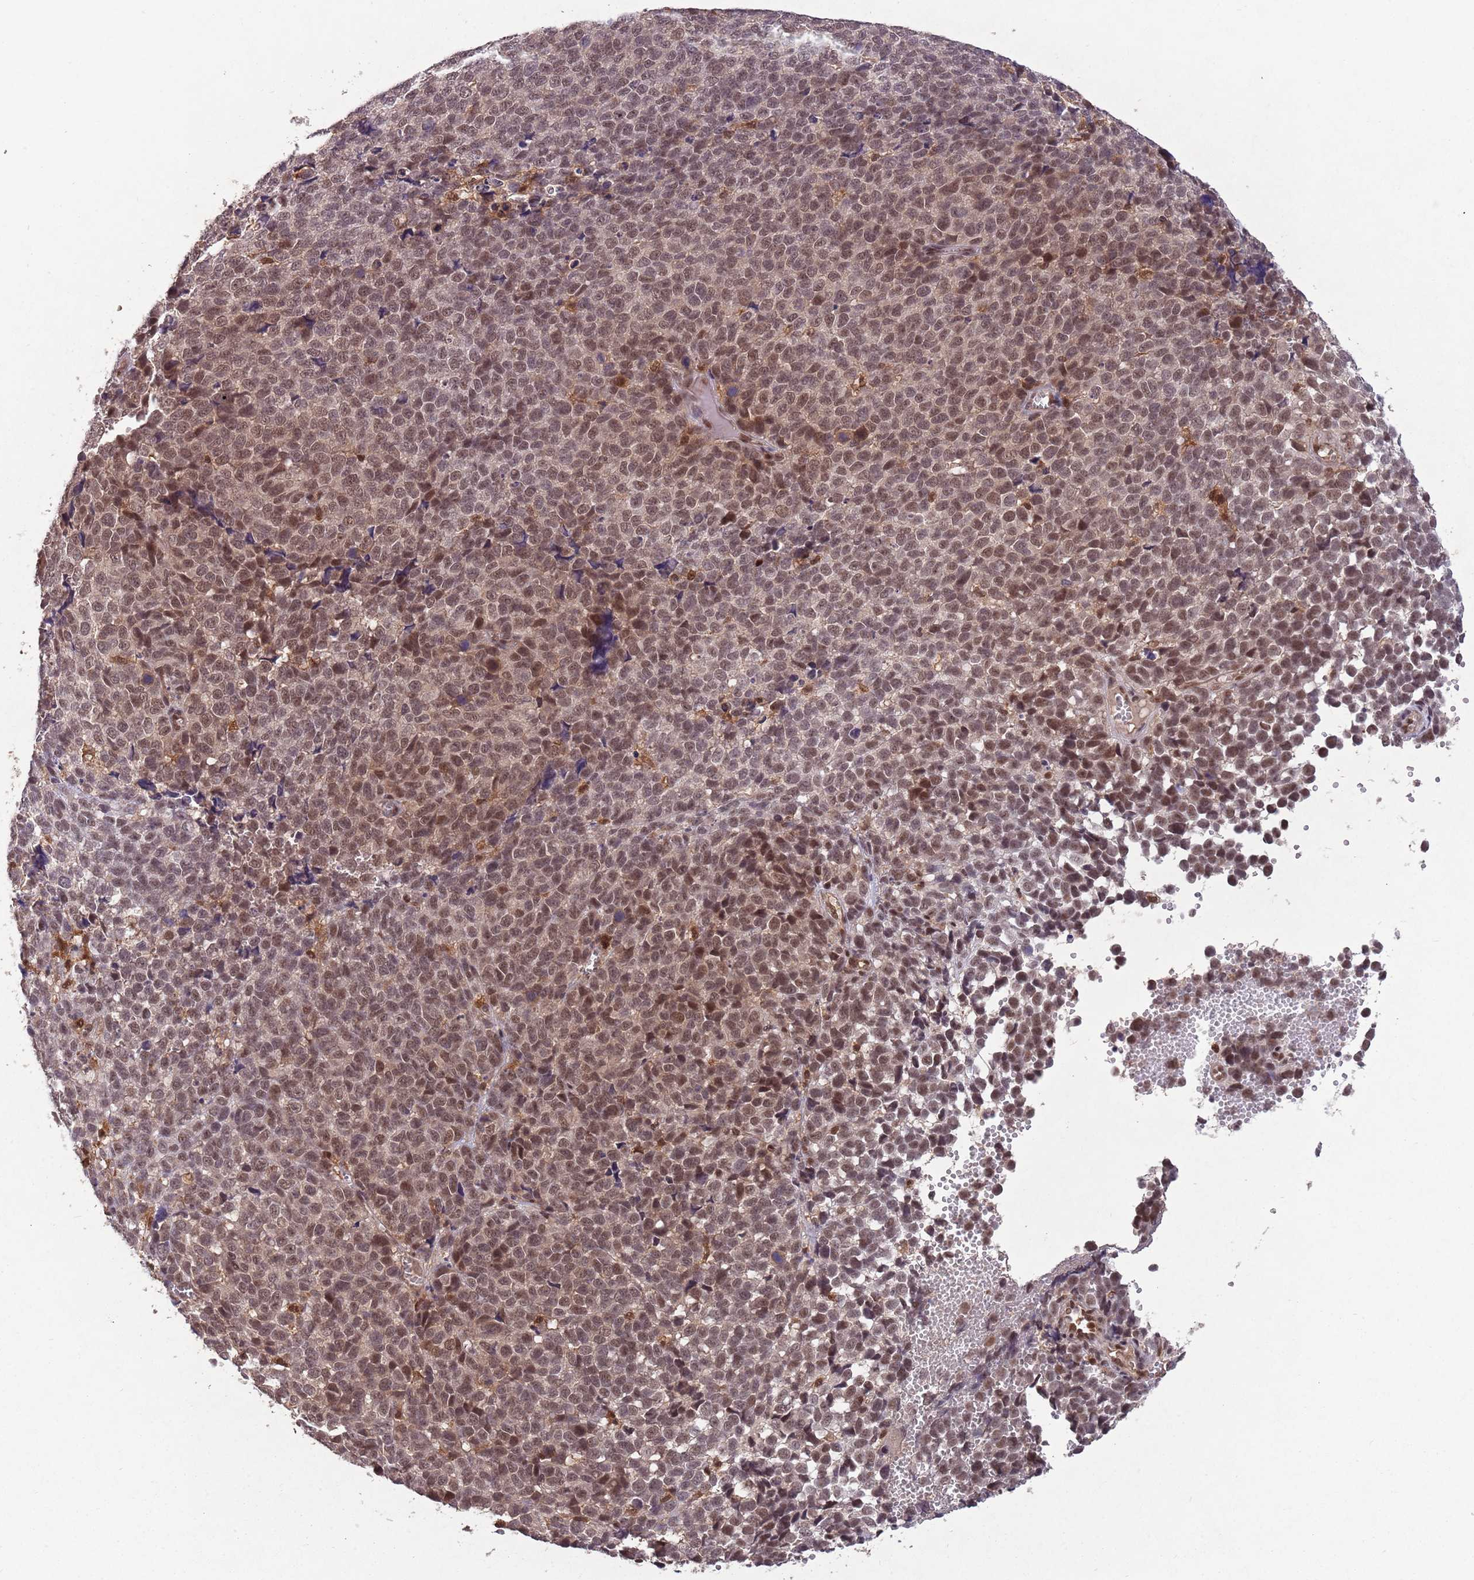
{"staining": {"intensity": "moderate", "quantity": ">75%", "location": "nuclear"}, "tissue": "melanoma", "cell_type": "Tumor cells", "image_type": "cancer", "snomed": [{"axis": "morphology", "description": "Malignant melanoma, NOS"}, {"axis": "topography", "description": "Nose, NOS"}], "caption": "Tumor cells display medium levels of moderate nuclear positivity in approximately >75% of cells in melanoma.", "gene": "ZNF639", "patient": {"sex": "female", "age": 48}}